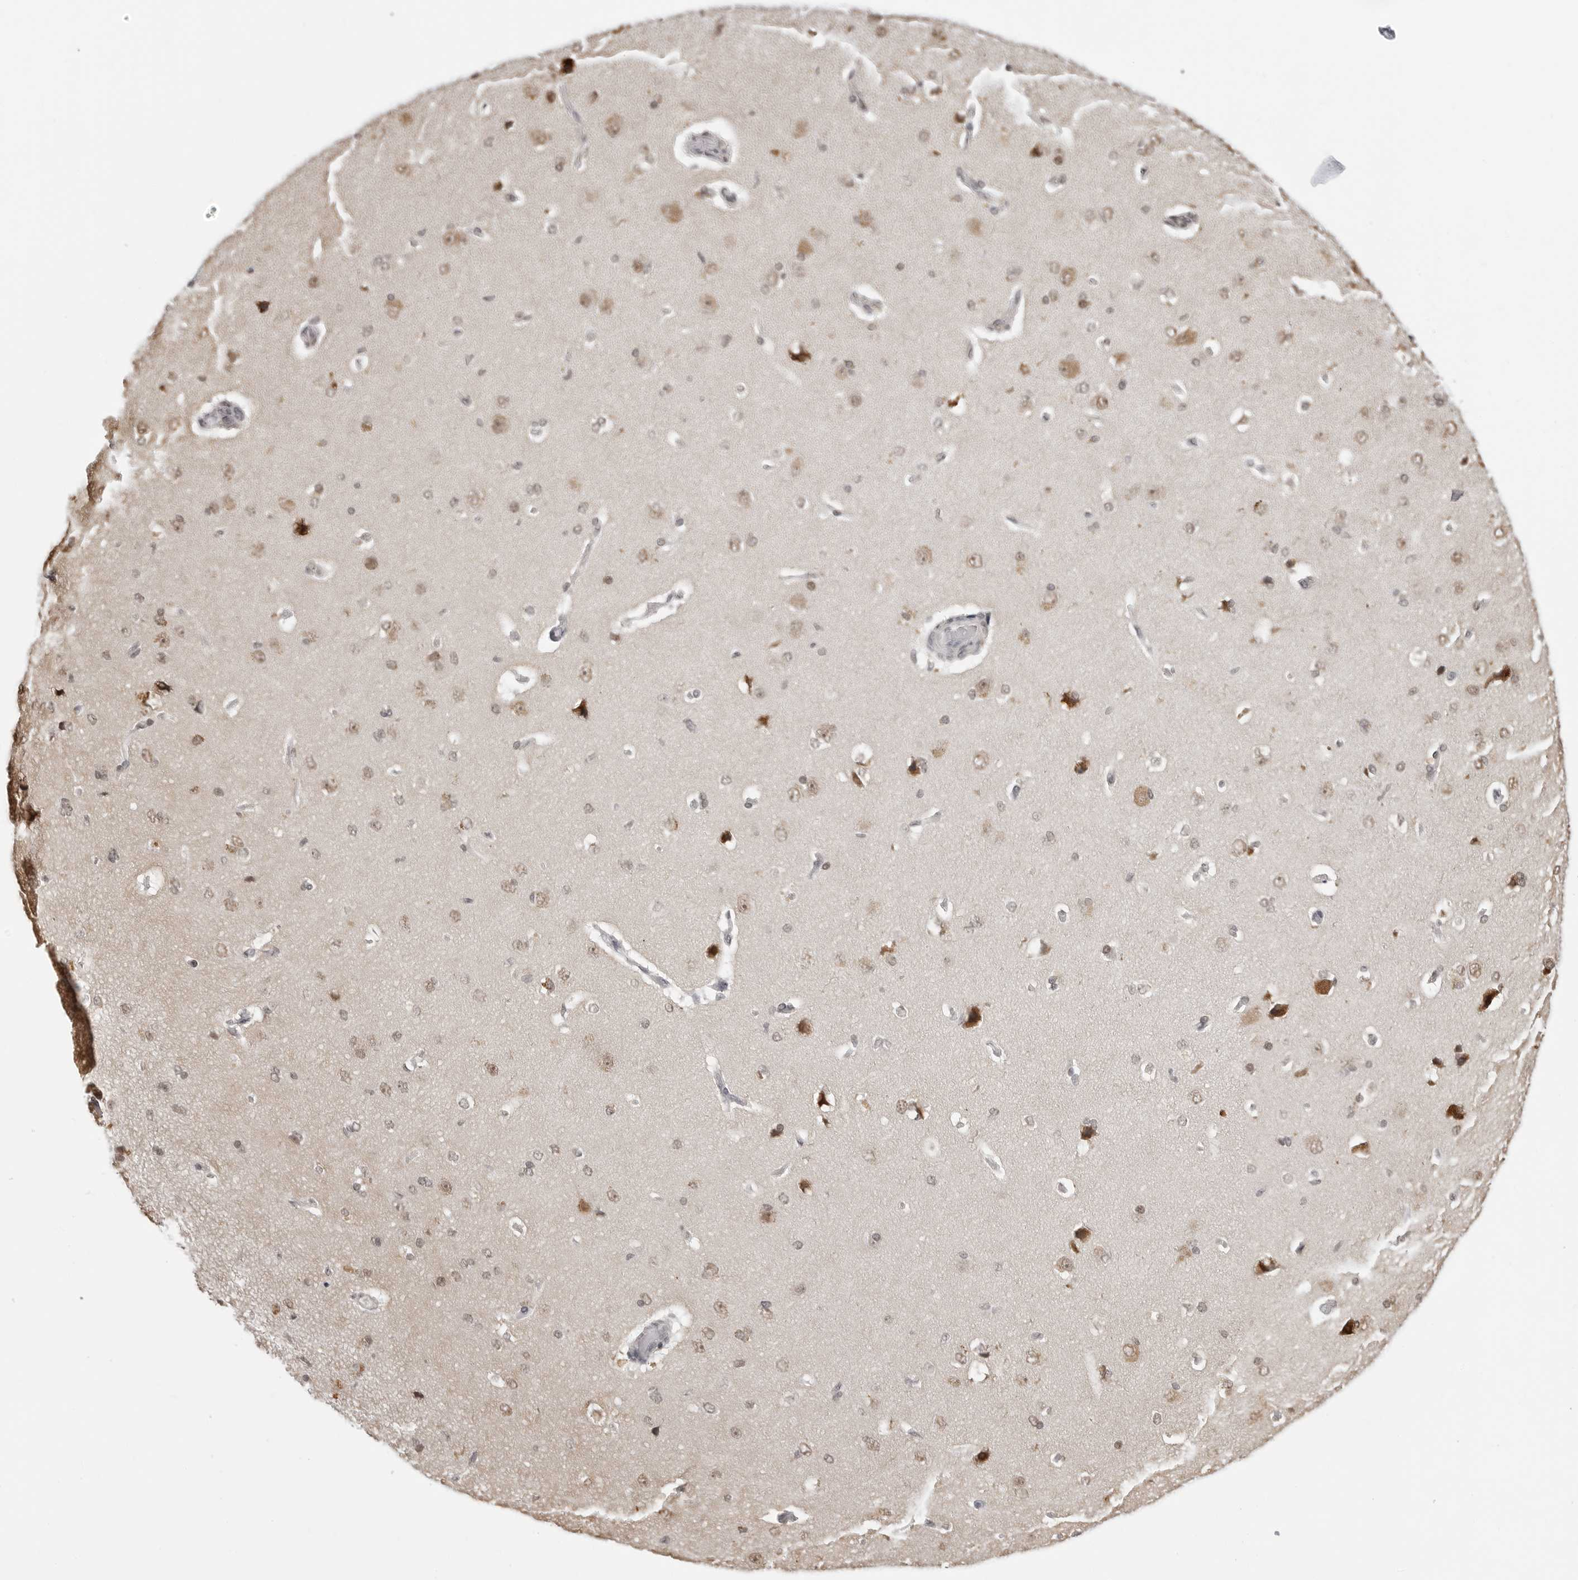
{"staining": {"intensity": "weak", "quantity": "25%-75%", "location": "nuclear"}, "tissue": "cerebral cortex", "cell_type": "Endothelial cells", "image_type": "normal", "snomed": [{"axis": "morphology", "description": "Normal tissue, NOS"}, {"axis": "topography", "description": "Cerebral cortex"}], "caption": "Benign cerebral cortex exhibits weak nuclear expression in about 25%-75% of endothelial cells (DAB (3,3'-diaminobenzidine) = brown stain, brightfield microscopy at high magnification)..", "gene": "PHF3", "patient": {"sex": "male", "age": 62}}